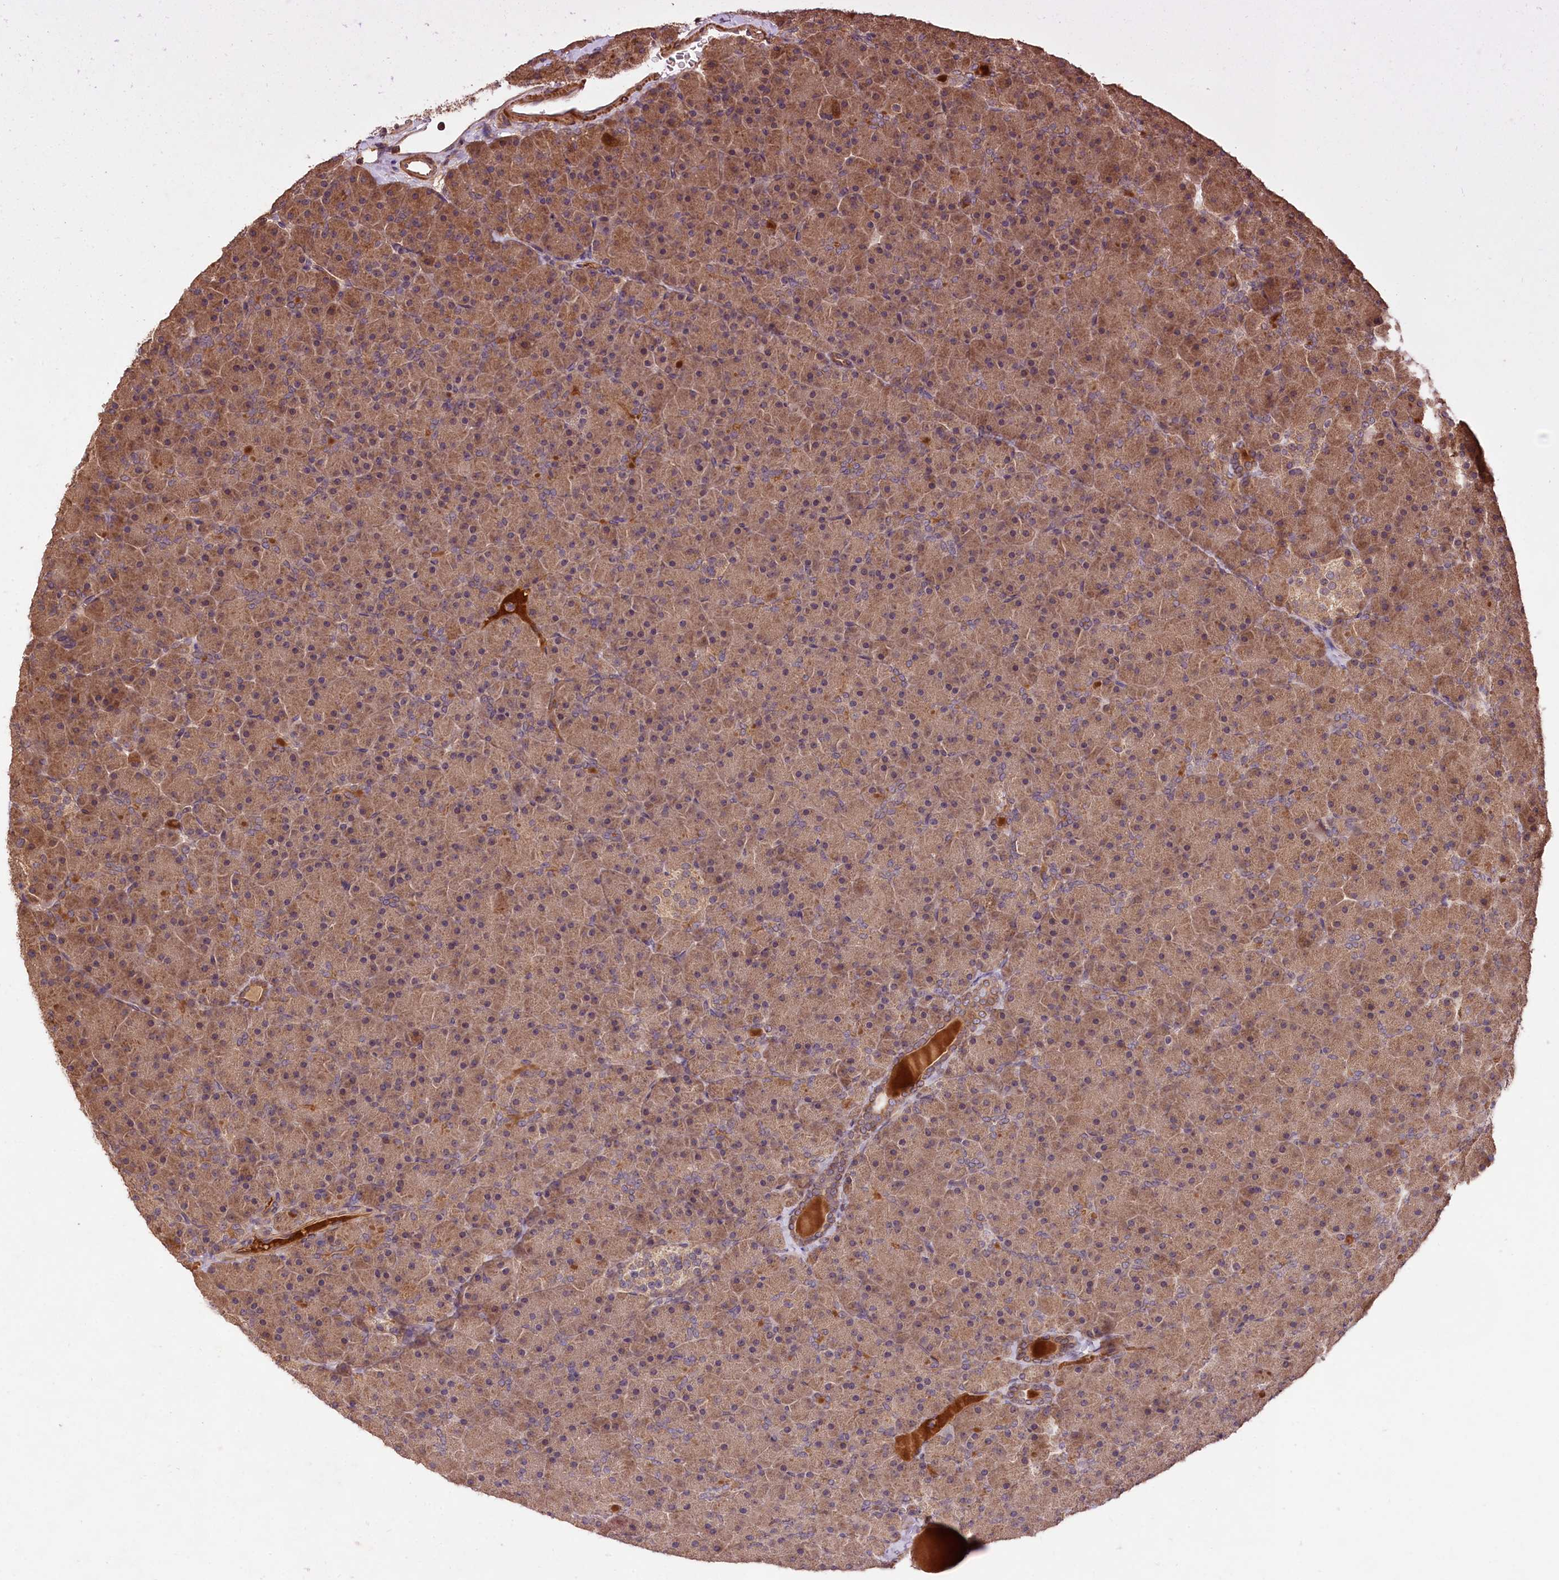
{"staining": {"intensity": "moderate", "quantity": ">75%", "location": "cytoplasmic/membranous"}, "tissue": "pancreas", "cell_type": "Exocrine glandular cells", "image_type": "normal", "snomed": [{"axis": "morphology", "description": "Normal tissue, NOS"}, {"axis": "topography", "description": "Pancreas"}], "caption": "An image of human pancreas stained for a protein shows moderate cytoplasmic/membranous brown staining in exocrine glandular cells. (DAB IHC with brightfield microscopy, high magnification).", "gene": "MCF2L2", "patient": {"sex": "male", "age": 36}}